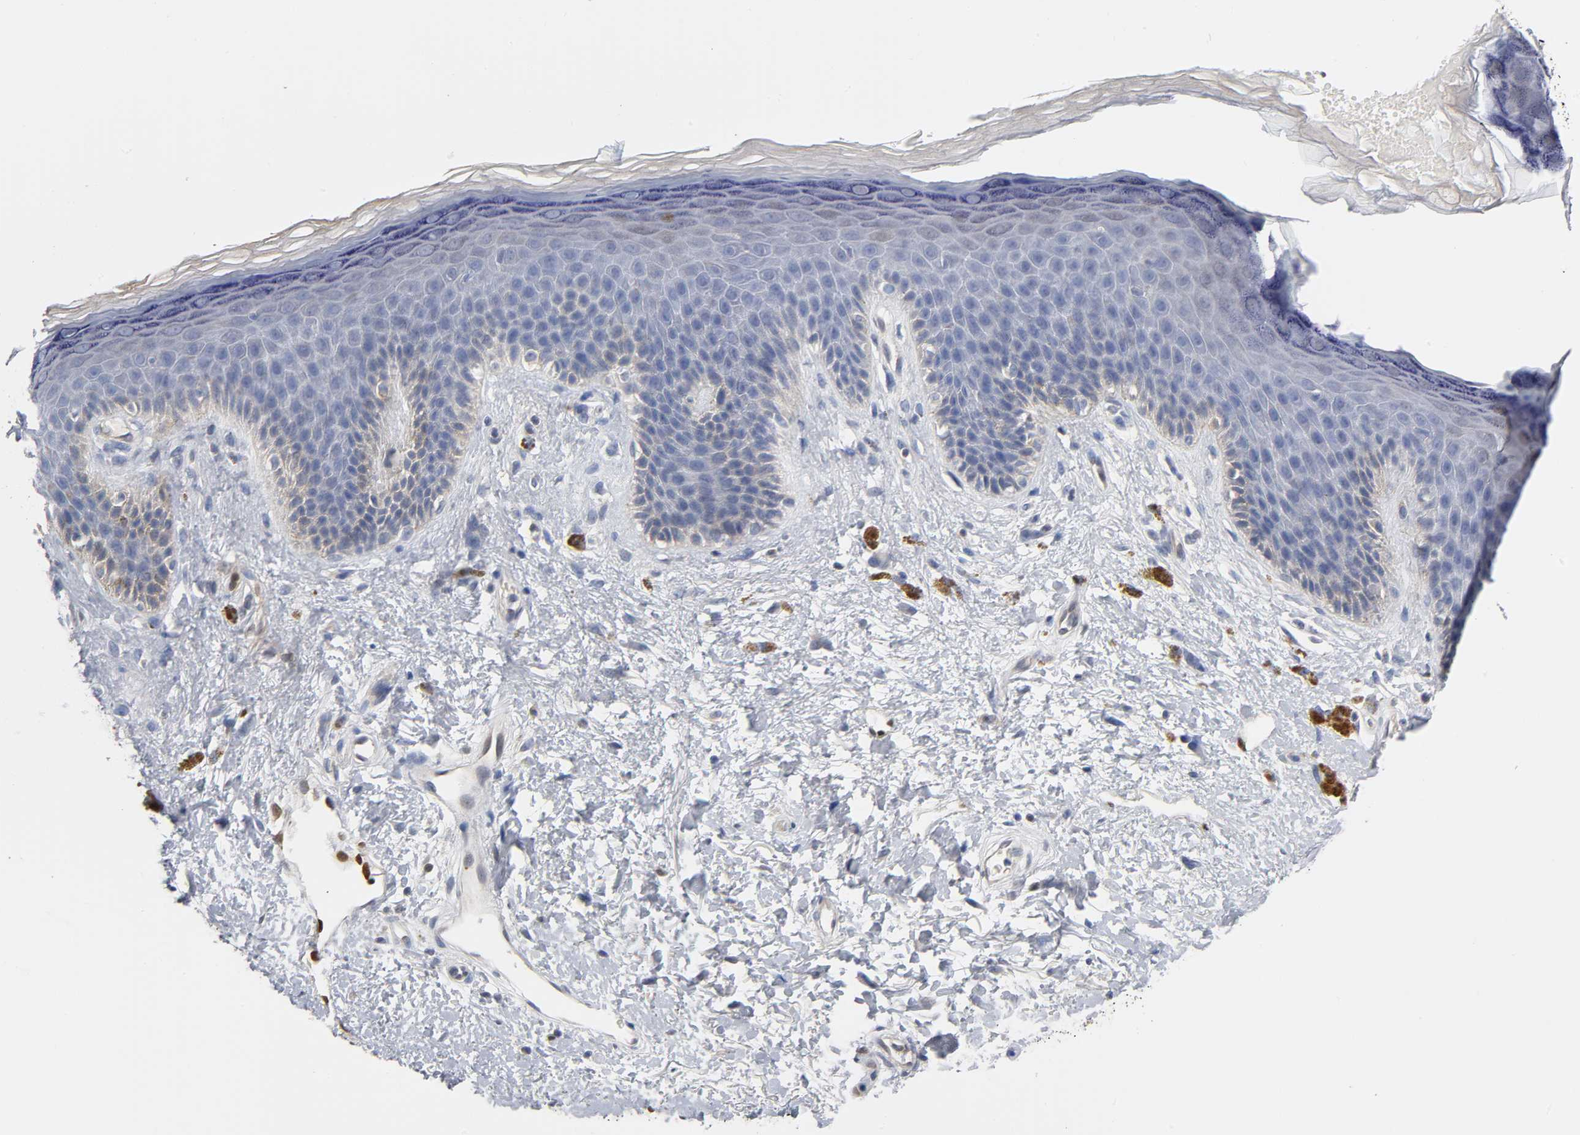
{"staining": {"intensity": "weak", "quantity": "<25%", "location": "cytoplasmic/membranous"}, "tissue": "skin", "cell_type": "Epidermal cells", "image_type": "normal", "snomed": [{"axis": "morphology", "description": "Normal tissue, NOS"}, {"axis": "topography", "description": "Anal"}], "caption": "IHC histopathology image of benign skin: skin stained with DAB (3,3'-diaminobenzidine) demonstrates no significant protein expression in epidermal cells. The staining is performed using DAB brown chromogen with nuclei counter-stained in using hematoxylin.", "gene": "NFATC1", "patient": {"sex": "female", "age": 46}}